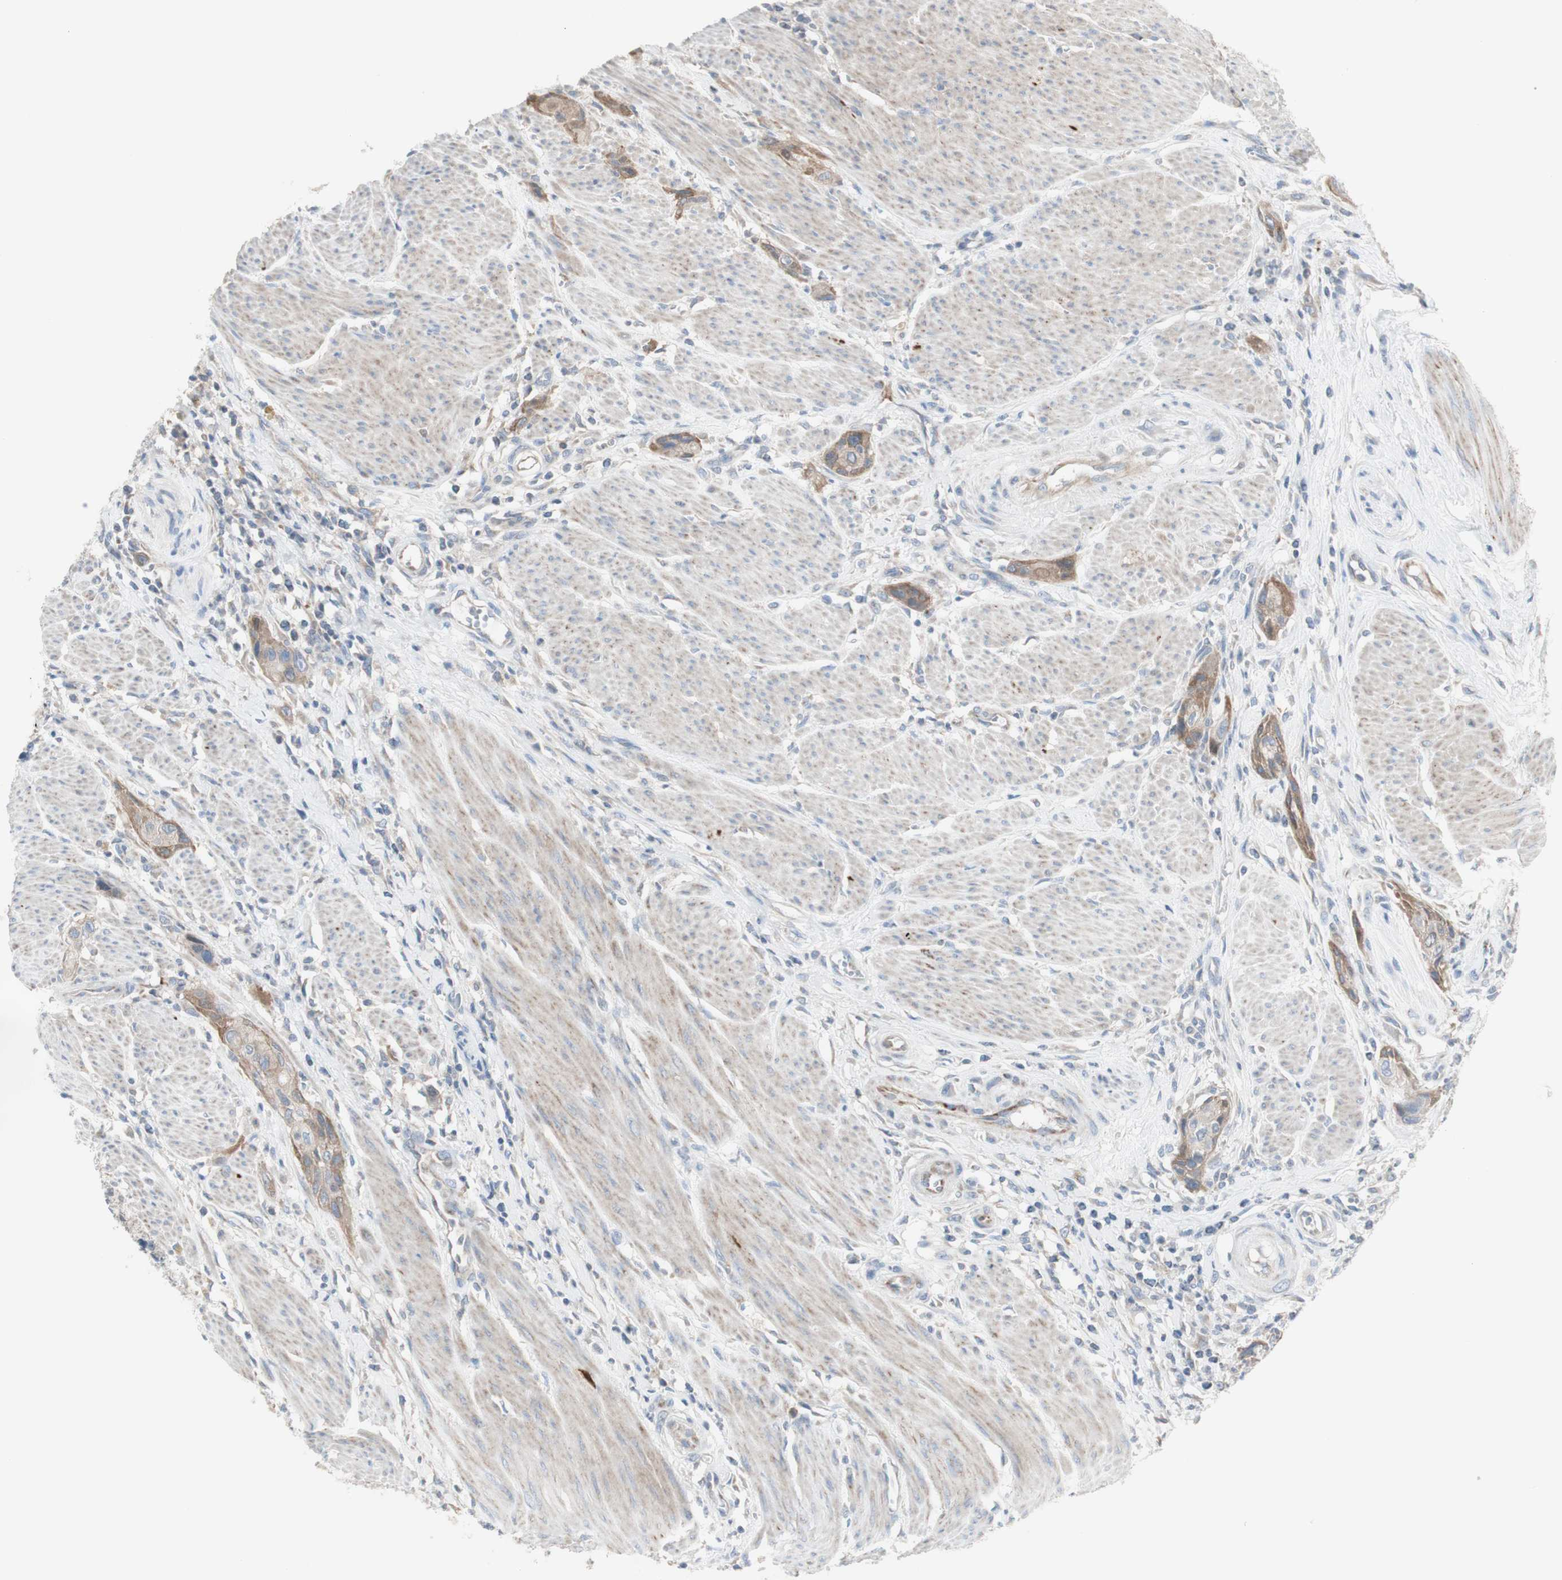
{"staining": {"intensity": "weak", "quantity": "25%-75%", "location": "cytoplasmic/membranous"}, "tissue": "urothelial cancer", "cell_type": "Tumor cells", "image_type": "cancer", "snomed": [{"axis": "morphology", "description": "Urothelial carcinoma, High grade"}, {"axis": "topography", "description": "Urinary bladder"}], "caption": "Tumor cells show low levels of weak cytoplasmic/membranous staining in about 25%-75% of cells in high-grade urothelial carcinoma.", "gene": "C3orf52", "patient": {"sex": "male", "age": 35}}